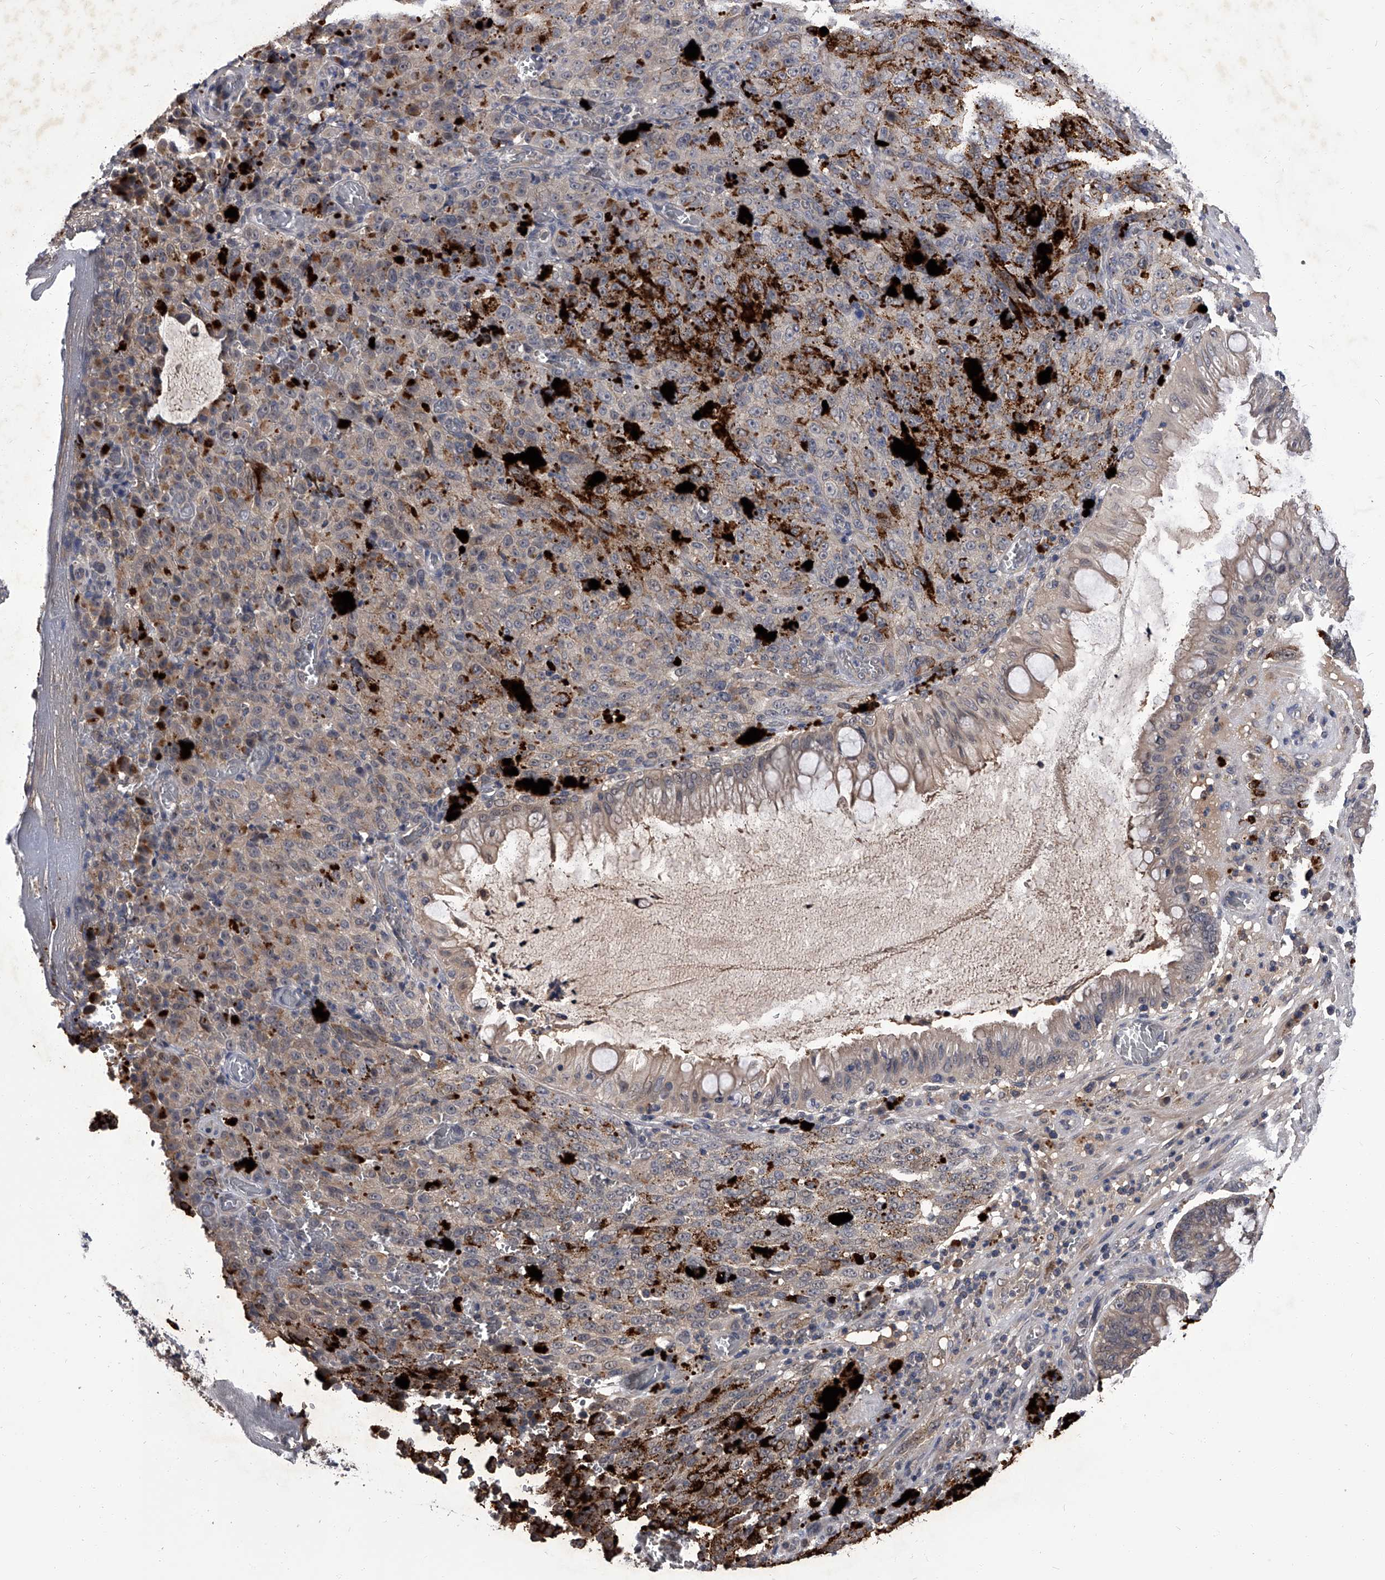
{"staining": {"intensity": "negative", "quantity": "none", "location": "none"}, "tissue": "melanoma", "cell_type": "Tumor cells", "image_type": "cancer", "snomed": [{"axis": "morphology", "description": "Malignant melanoma, NOS"}, {"axis": "topography", "description": "Rectum"}], "caption": "Protein analysis of melanoma shows no significant expression in tumor cells.", "gene": "SLC18B1", "patient": {"sex": "female", "age": 81}}